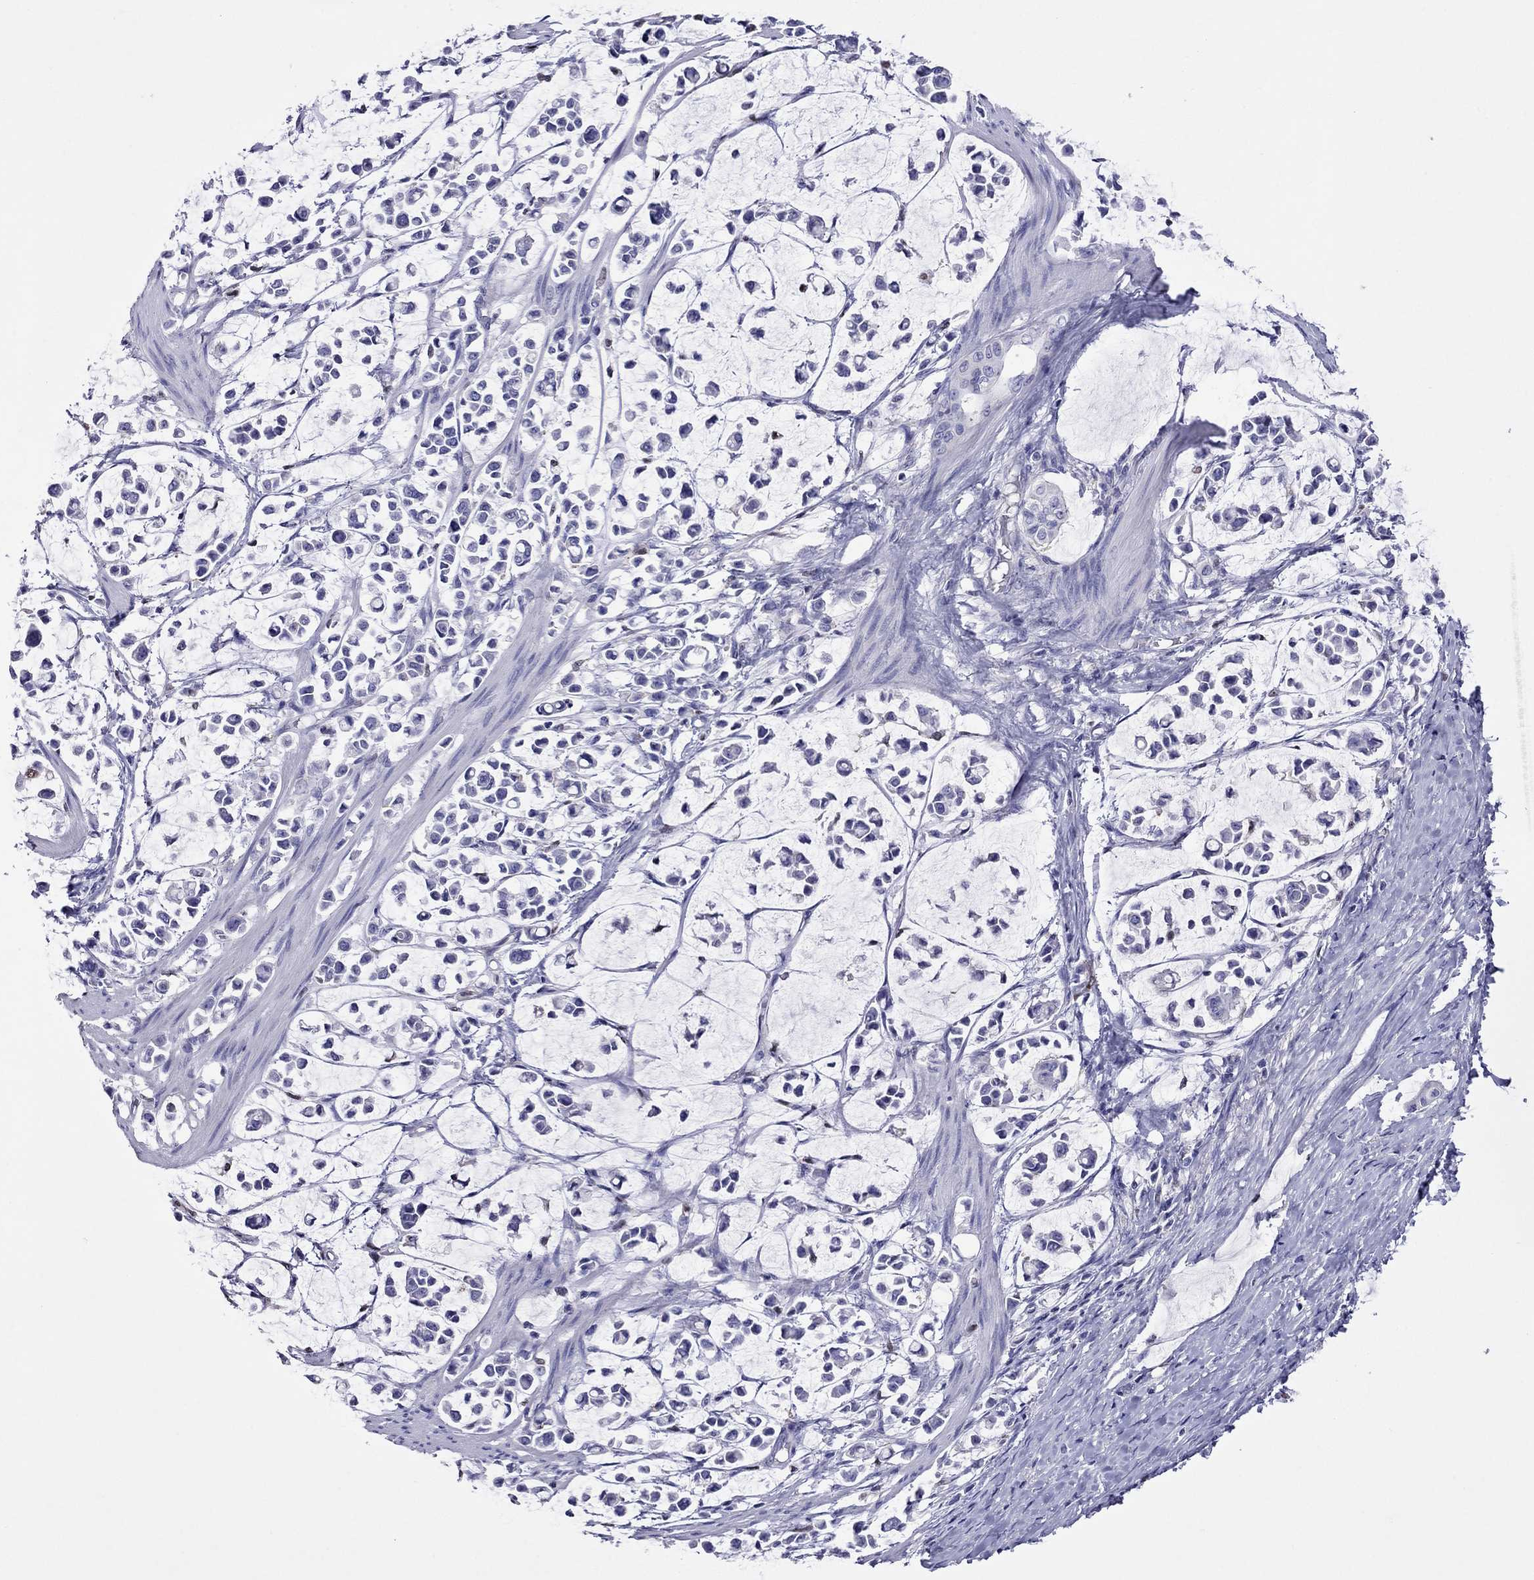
{"staining": {"intensity": "negative", "quantity": "none", "location": "none"}, "tissue": "stomach cancer", "cell_type": "Tumor cells", "image_type": "cancer", "snomed": [{"axis": "morphology", "description": "Adenocarcinoma, NOS"}, {"axis": "topography", "description": "Stomach"}], "caption": "DAB (3,3'-diaminobenzidine) immunohistochemical staining of human stomach cancer exhibits no significant expression in tumor cells. The staining is performed using DAB (3,3'-diaminobenzidine) brown chromogen with nuclei counter-stained in using hematoxylin.", "gene": "MPZ", "patient": {"sex": "male", "age": 82}}